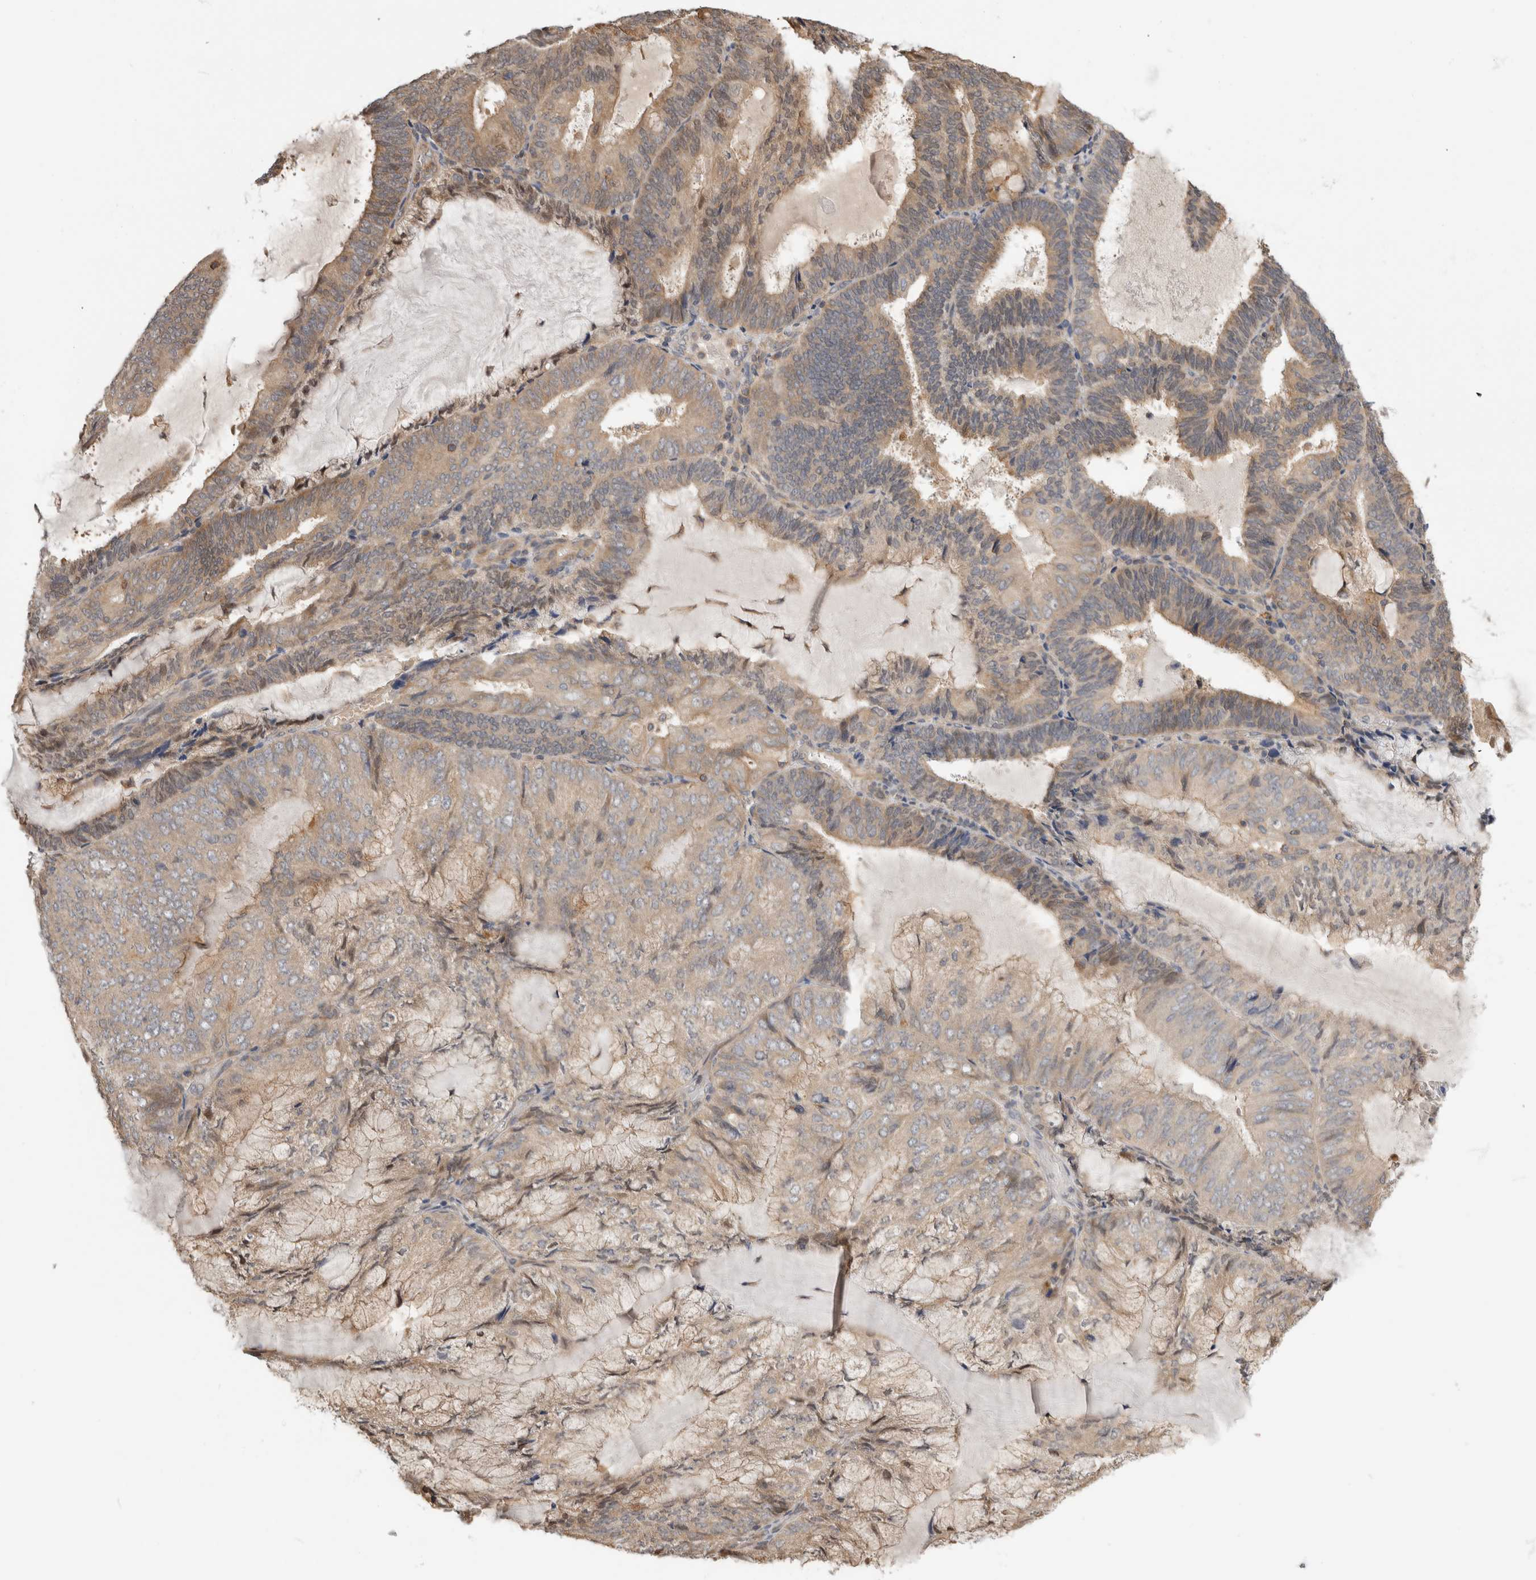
{"staining": {"intensity": "weak", "quantity": "25%-75%", "location": "cytoplasmic/membranous"}, "tissue": "endometrial cancer", "cell_type": "Tumor cells", "image_type": "cancer", "snomed": [{"axis": "morphology", "description": "Adenocarcinoma, NOS"}, {"axis": "topography", "description": "Endometrium"}], "caption": "Endometrial cancer (adenocarcinoma) stained with DAB (3,3'-diaminobenzidine) immunohistochemistry (IHC) demonstrates low levels of weak cytoplasmic/membranous staining in approximately 25%-75% of tumor cells.", "gene": "PGM1", "patient": {"sex": "female", "age": 81}}